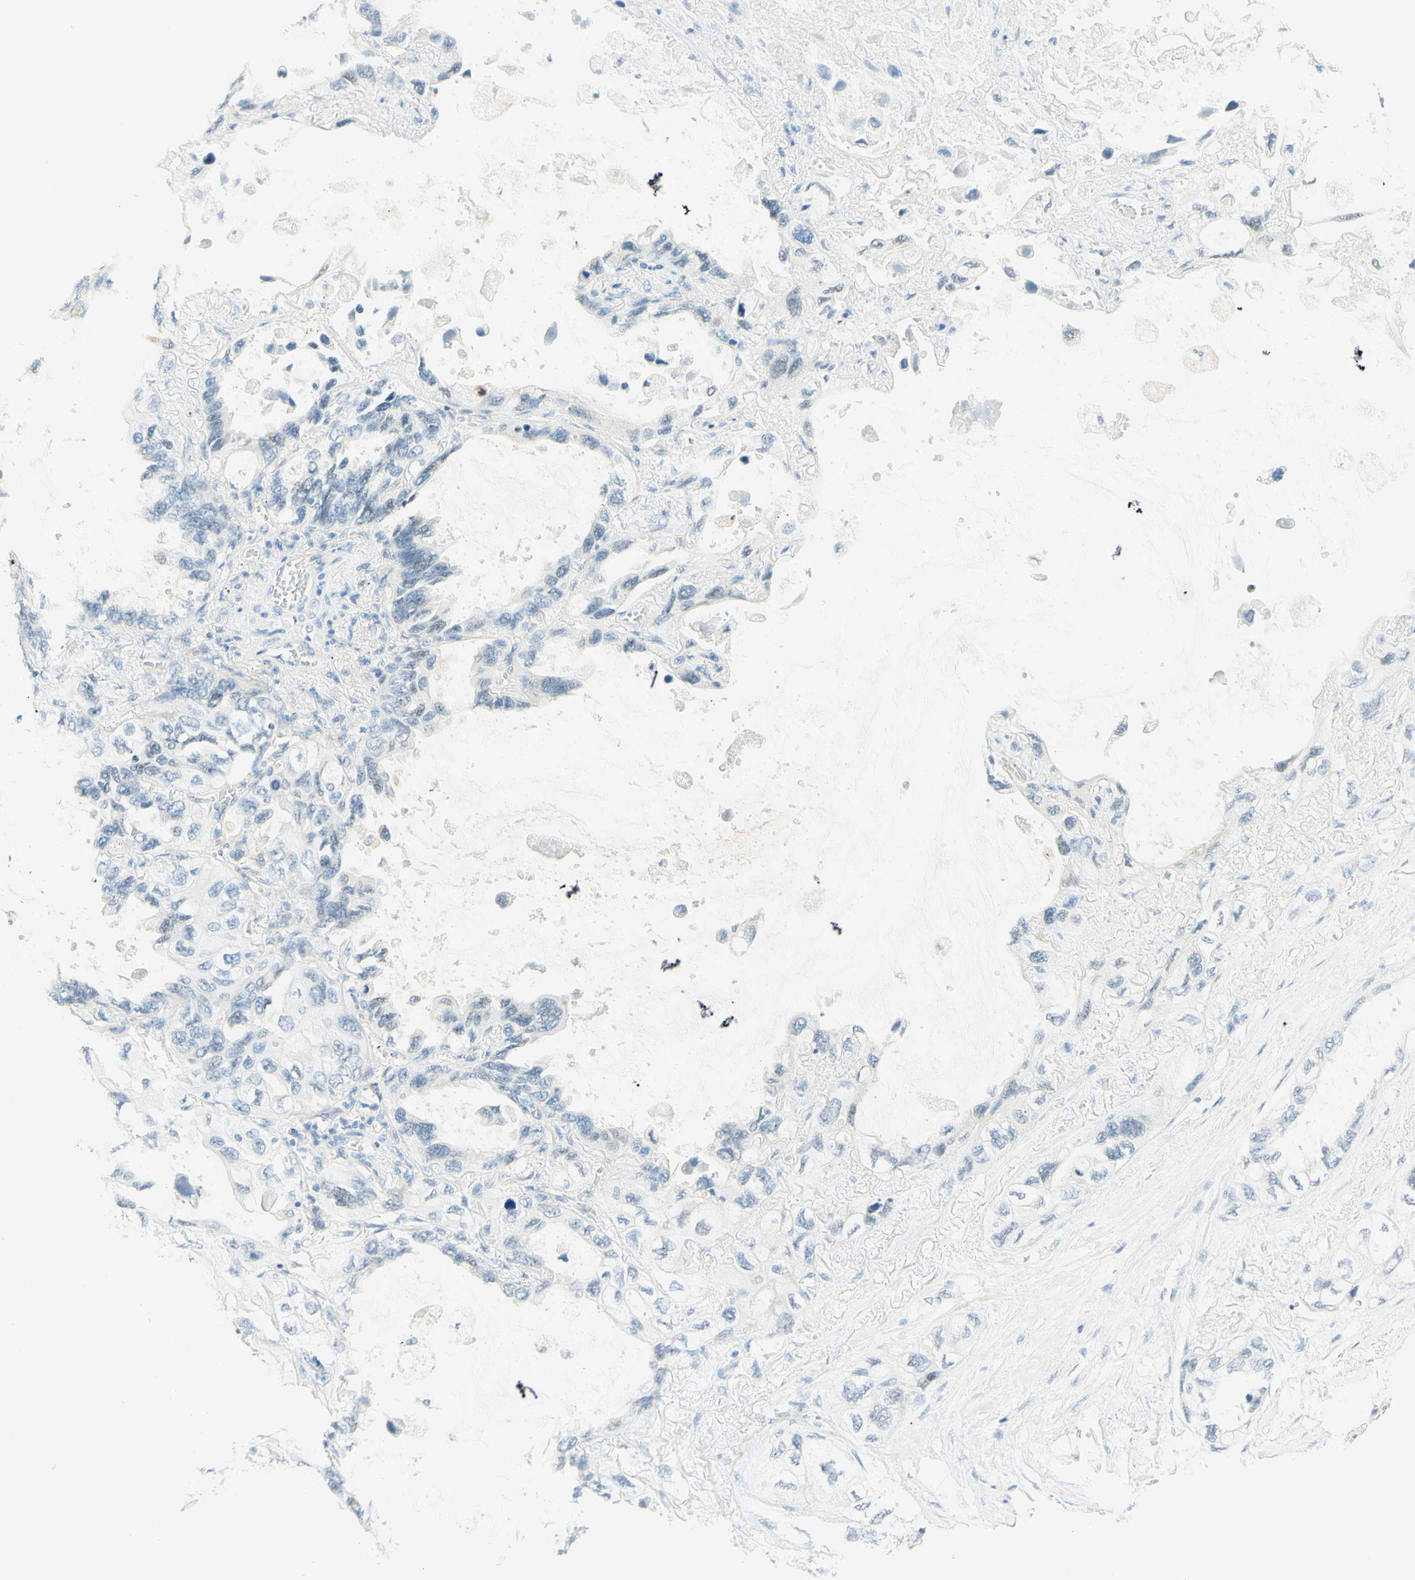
{"staining": {"intensity": "negative", "quantity": "none", "location": "none"}, "tissue": "lung cancer", "cell_type": "Tumor cells", "image_type": "cancer", "snomed": [{"axis": "morphology", "description": "Squamous cell carcinoma, NOS"}, {"axis": "topography", "description": "Lung"}], "caption": "High magnification brightfield microscopy of lung cancer (squamous cell carcinoma) stained with DAB (3,3'-diaminobenzidine) (brown) and counterstained with hematoxylin (blue): tumor cells show no significant expression.", "gene": "TMEM132D", "patient": {"sex": "female", "age": 73}}